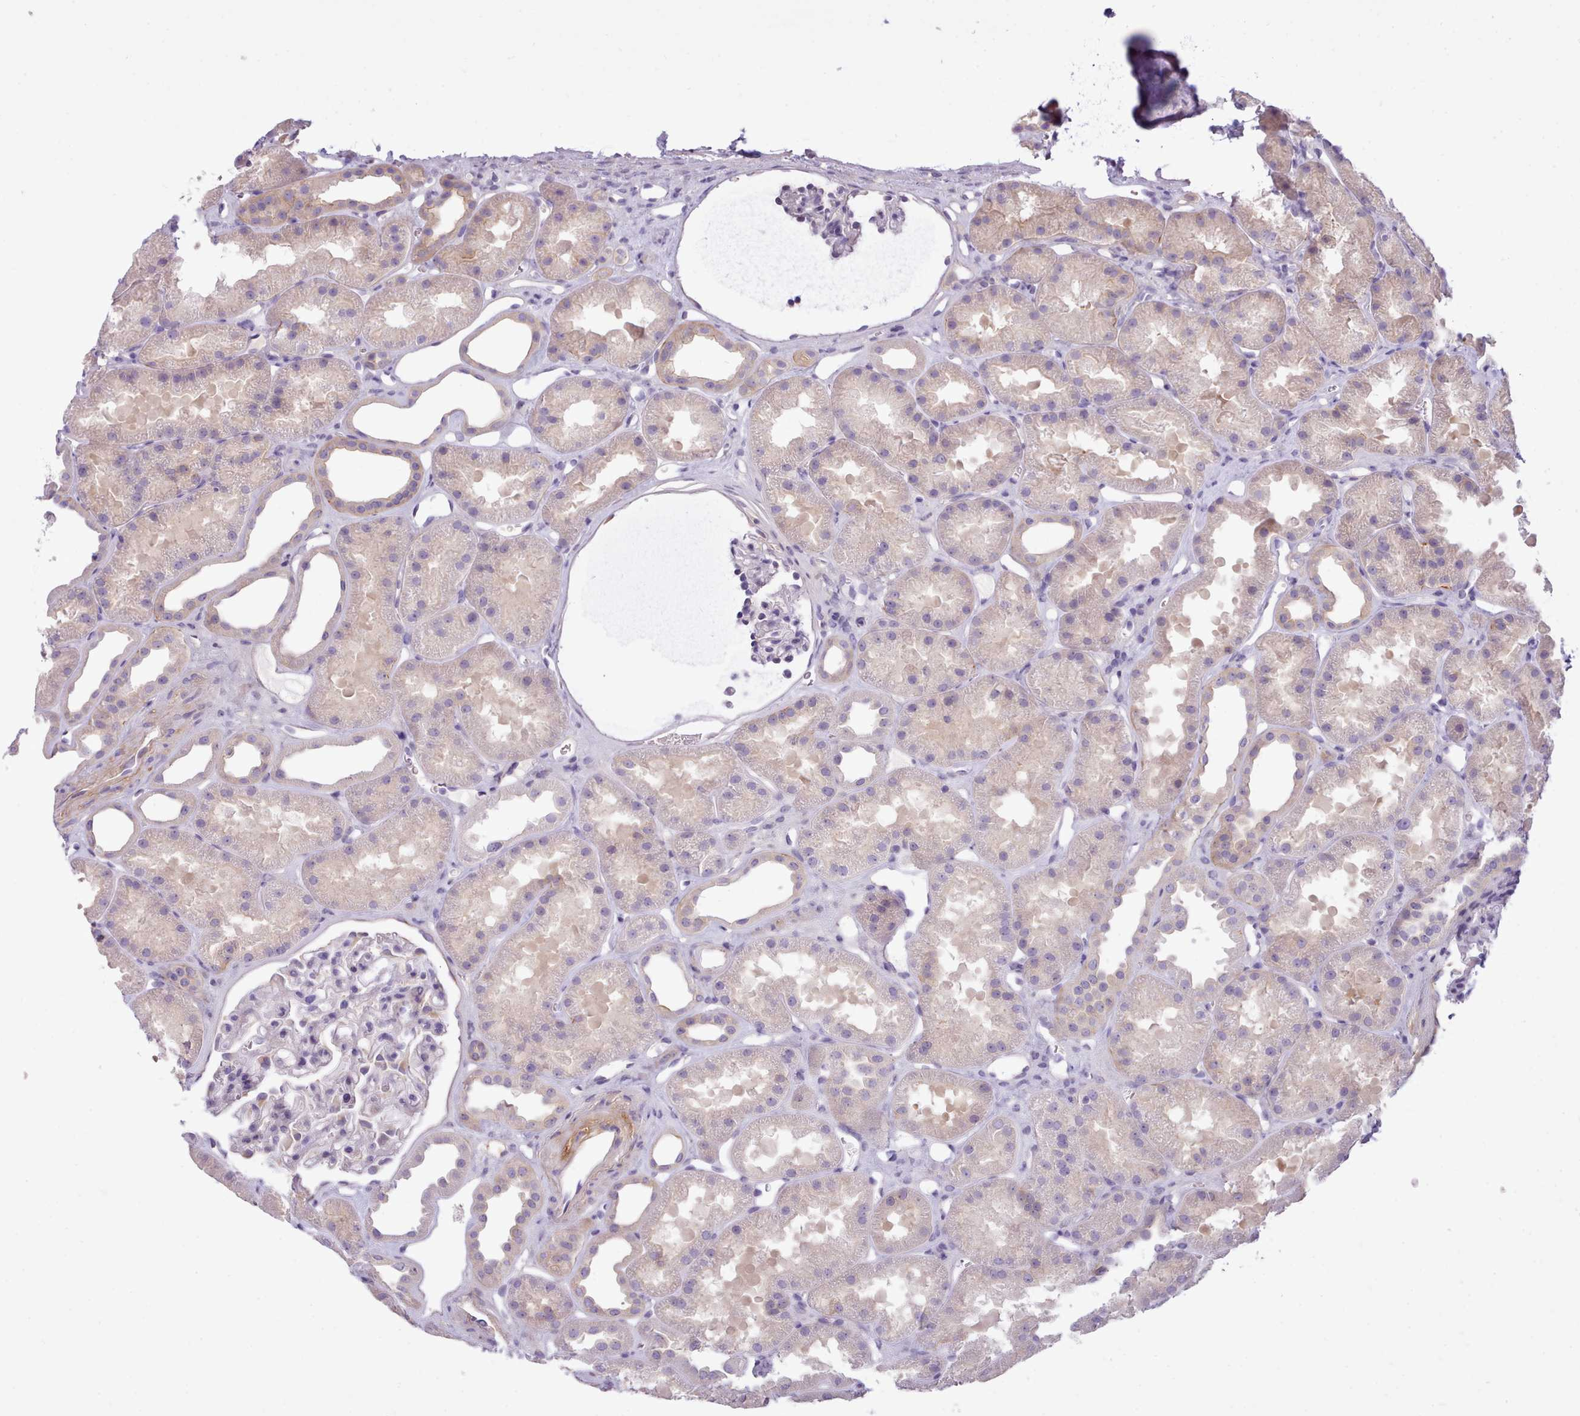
{"staining": {"intensity": "negative", "quantity": "none", "location": "none"}, "tissue": "kidney", "cell_type": "Cells in glomeruli", "image_type": "normal", "snomed": [{"axis": "morphology", "description": "Normal tissue, NOS"}, {"axis": "topography", "description": "Kidney"}], "caption": "This is an immunohistochemistry image of normal kidney. There is no positivity in cells in glomeruli.", "gene": "CYP2A13", "patient": {"sex": "male", "age": 61}}